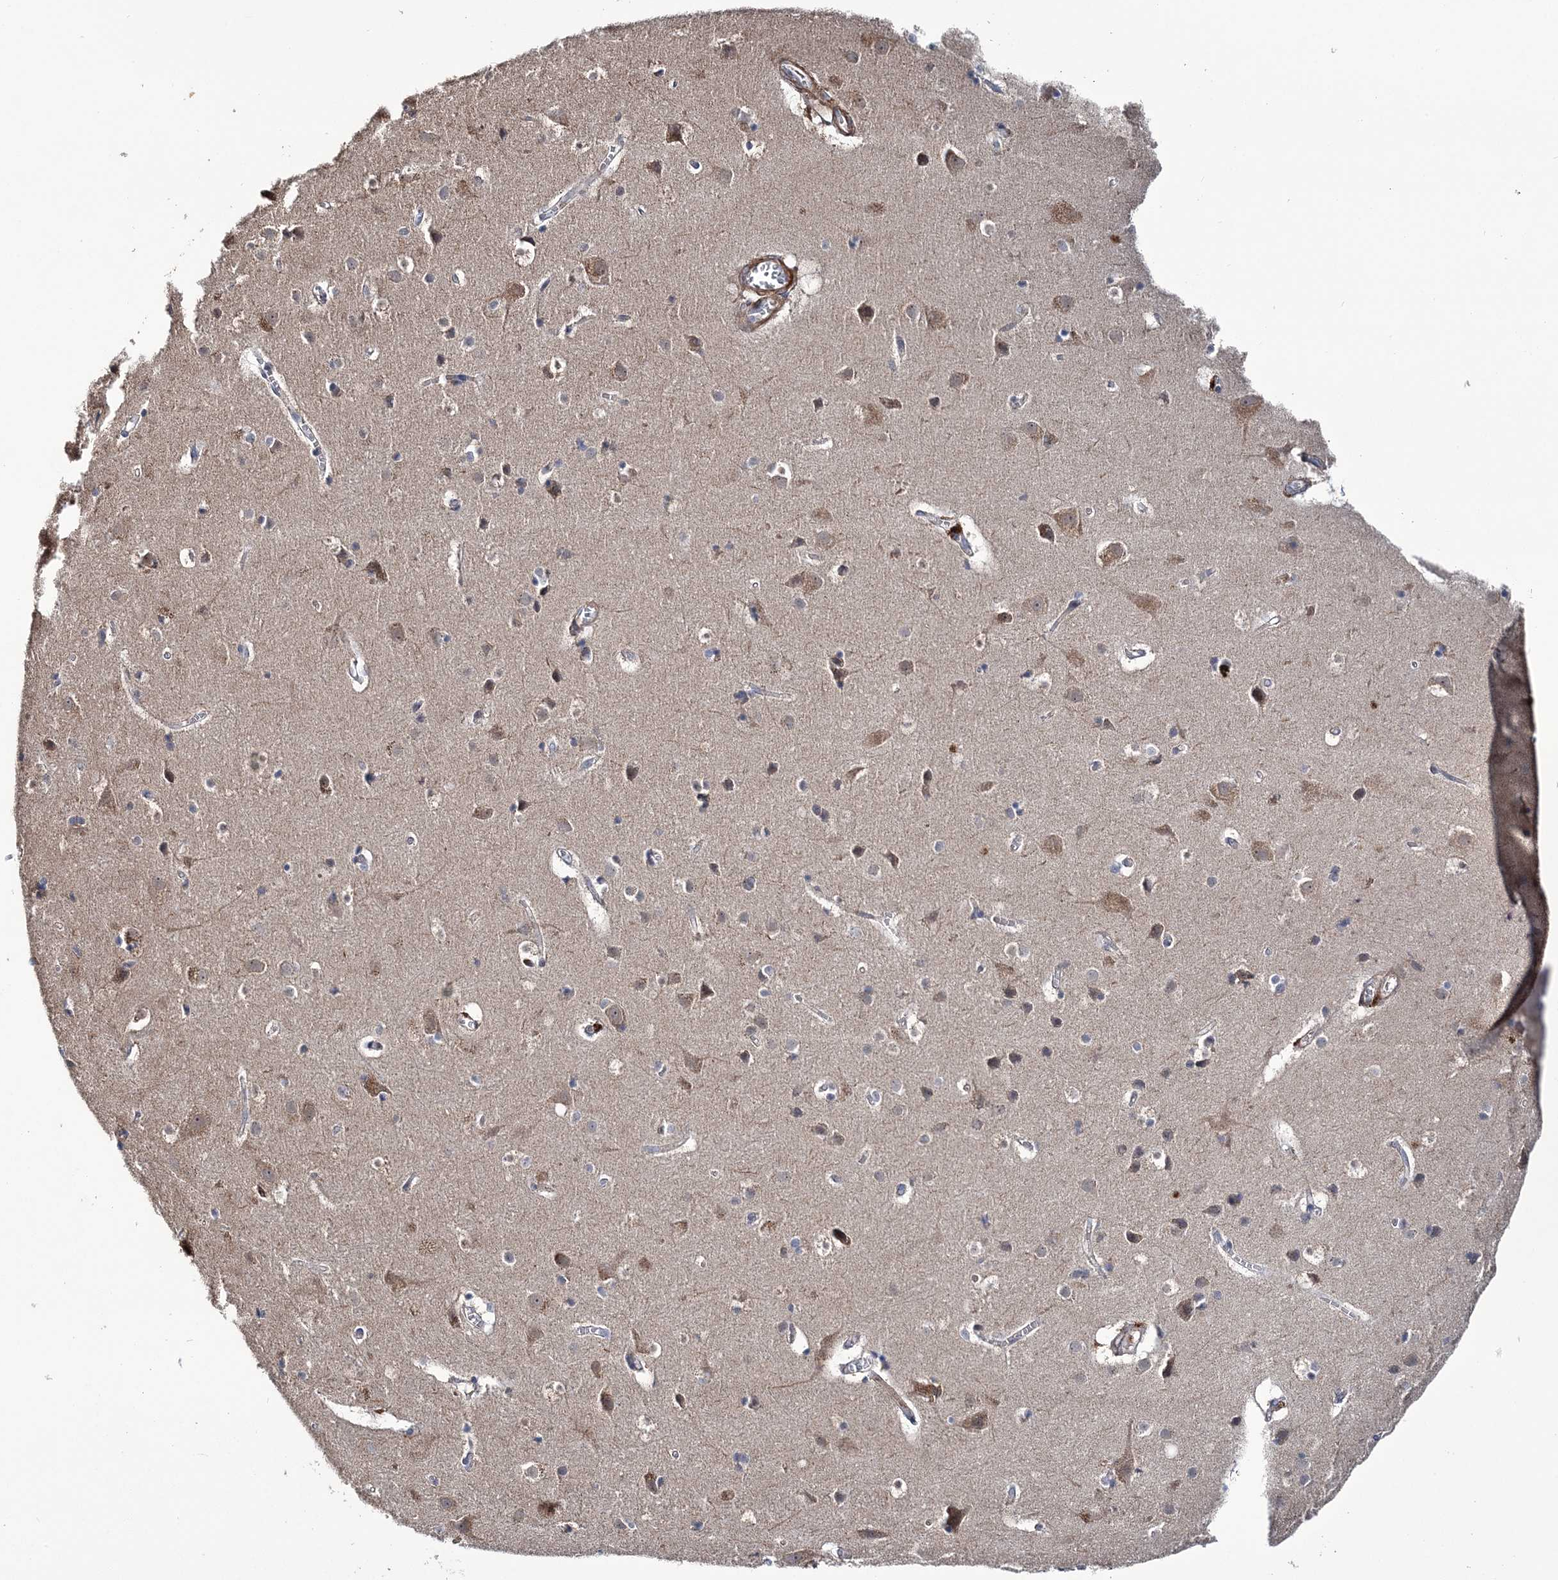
{"staining": {"intensity": "moderate", "quantity": "25%-75%", "location": "cytoplasmic/membranous"}, "tissue": "cerebral cortex", "cell_type": "Endothelial cells", "image_type": "normal", "snomed": [{"axis": "morphology", "description": "Normal tissue, NOS"}, {"axis": "topography", "description": "Cerebral cortex"}], "caption": "DAB immunohistochemical staining of unremarkable human cerebral cortex displays moderate cytoplasmic/membranous protein staining in about 25%-75% of endothelial cells. The protein of interest is stained brown, and the nuclei are stained in blue (DAB IHC with brightfield microscopy, high magnification).", "gene": "PPP2R2B", "patient": {"sex": "male", "age": 54}}